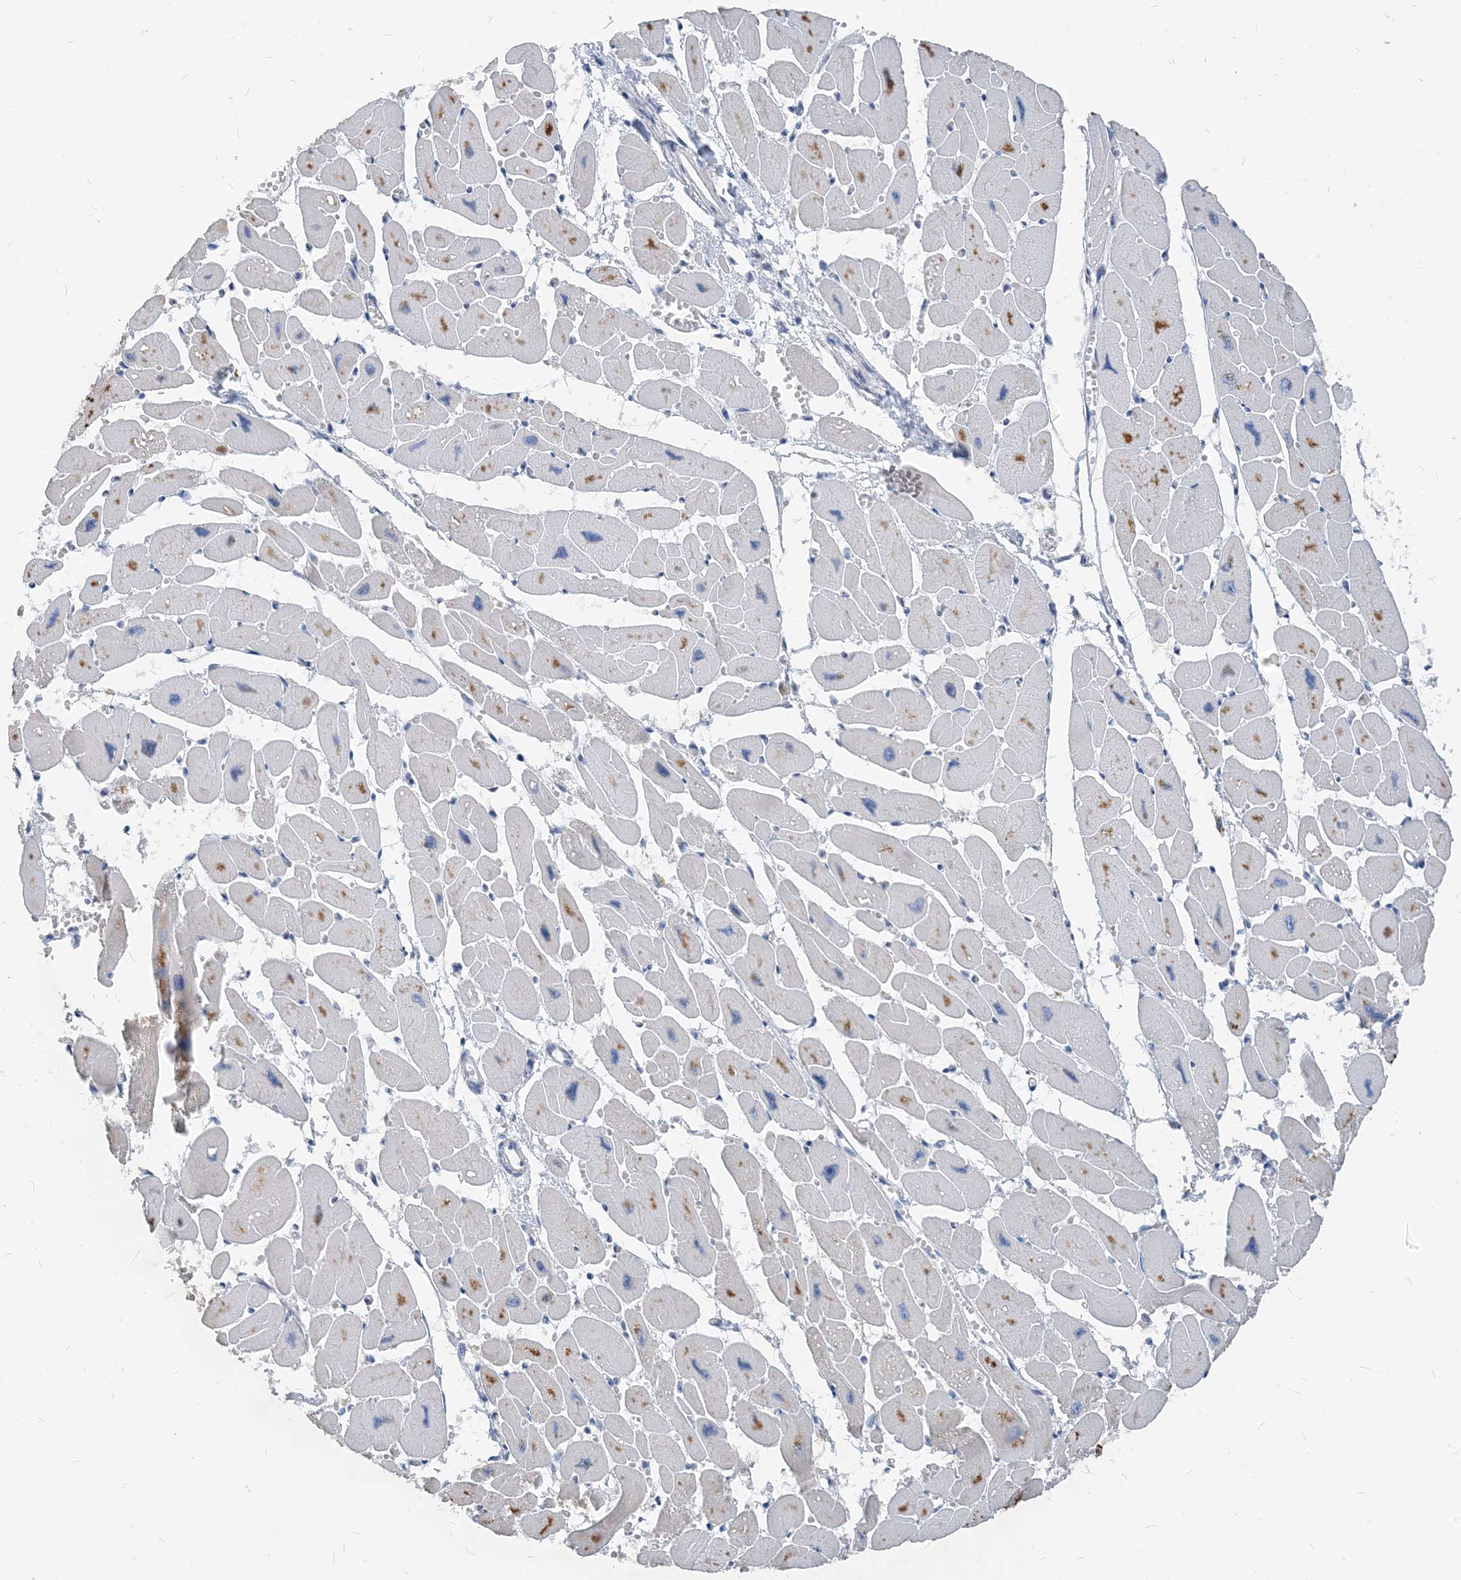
{"staining": {"intensity": "moderate", "quantity": "<25%", "location": "cytoplasmic/membranous"}, "tissue": "heart muscle", "cell_type": "Cardiomyocytes", "image_type": "normal", "snomed": [{"axis": "morphology", "description": "Normal tissue, NOS"}, {"axis": "topography", "description": "Heart"}], "caption": "Protein staining of normal heart muscle reveals moderate cytoplasmic/membranous staining in approximately <25% of cardiomyocytes.", "gene": "NCOA7", "patient": {"sex": "female", "age": 54}}